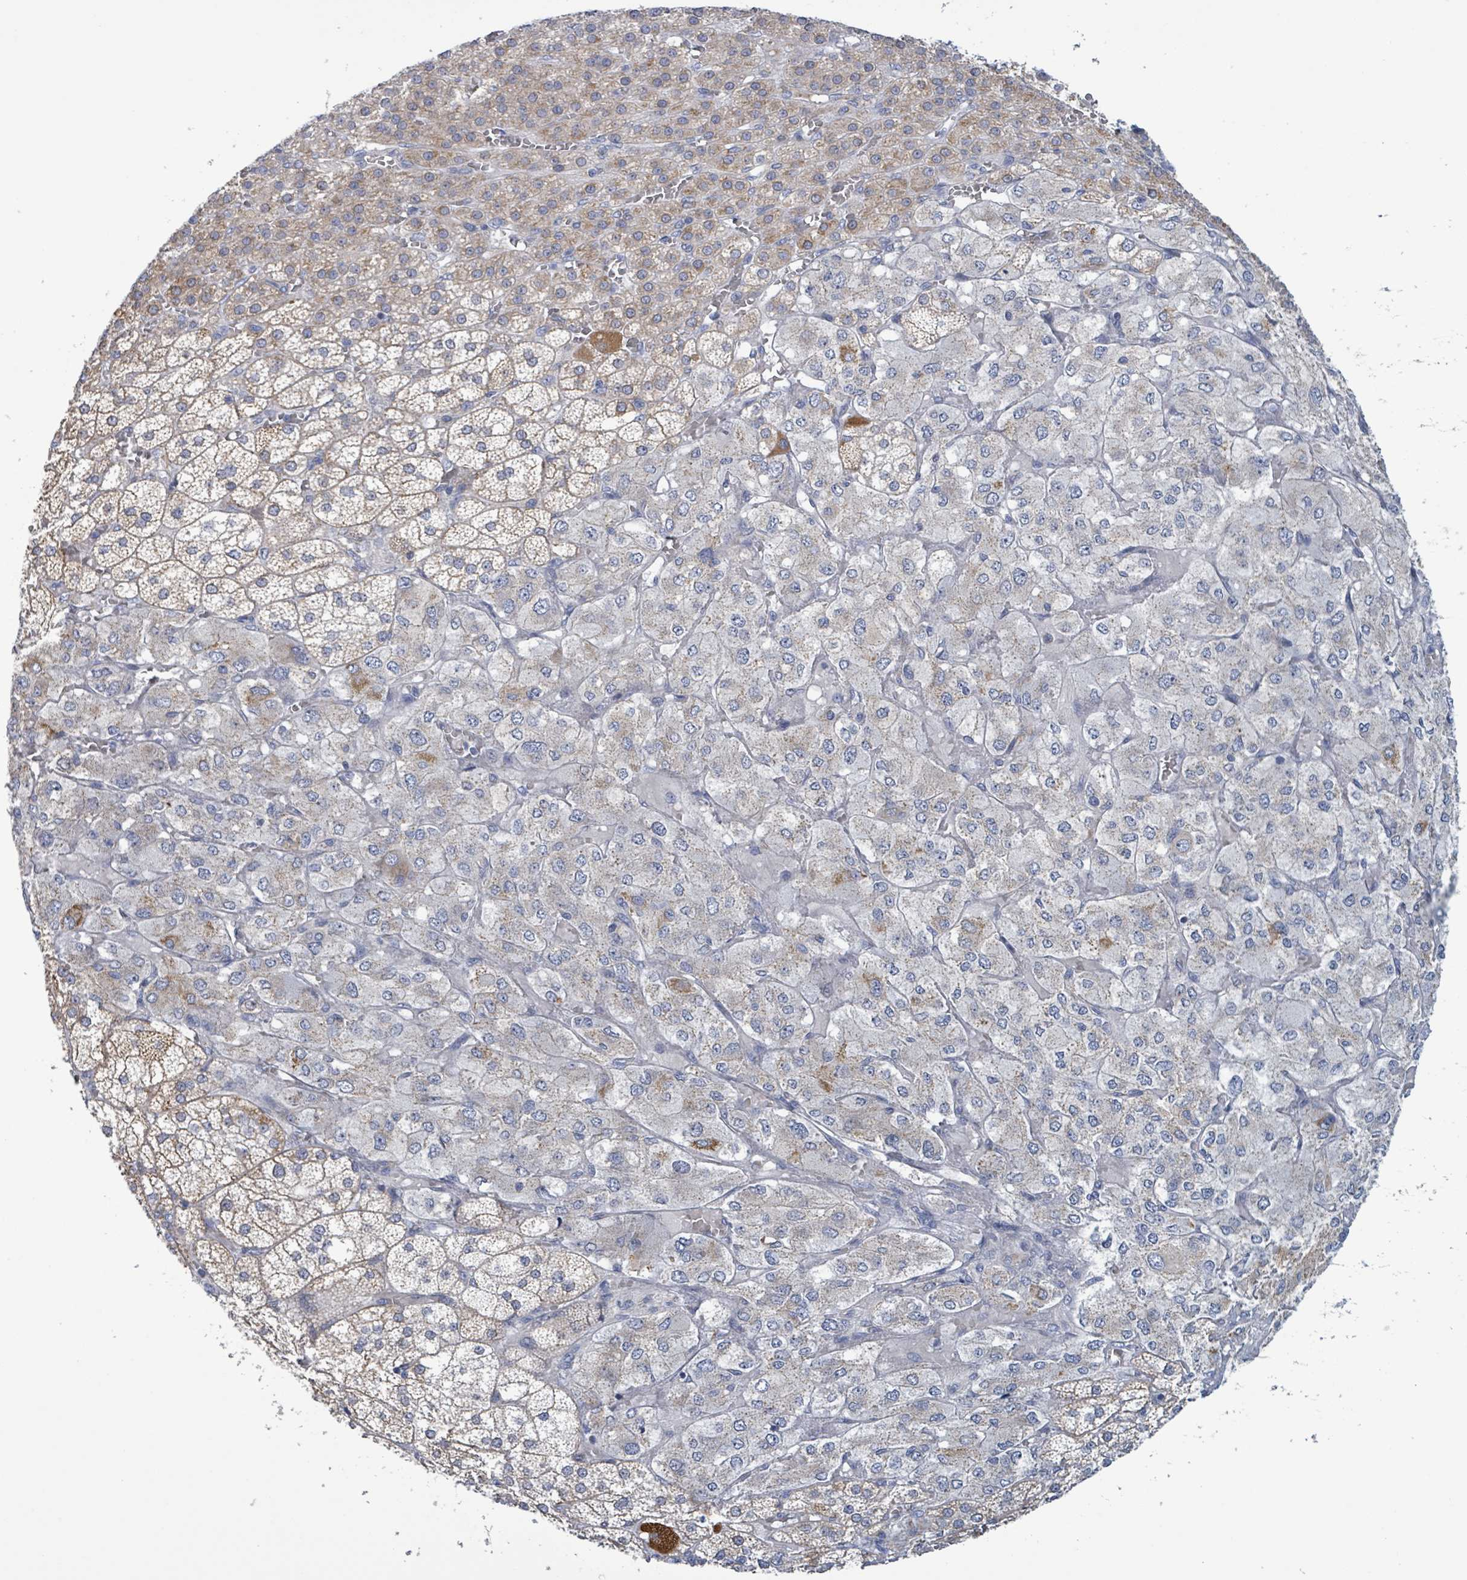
{"staining": {"intensity": "moderate", "quantity": "<25%", "location": "cytoplasmic/membranous"}, "tissue": "adrenal gland", "cell_type": "Glandular cells", "image_type": "normal", "snomed": [{"axis": "morphology", "description": "Normal tissue, NOS"}, {"axis": "topography", "description": "Adrenal gland"}], "caption": "A photomicrograph of adrenal gland stained for a protein reveals moderate cytoplasmic/membranous brown staining in glandular cells. (Brightfield microscopy of DAB IHC at high magnification).", "gene": "AKR1C4", "patient": {"sex": "female", "age": 60}}